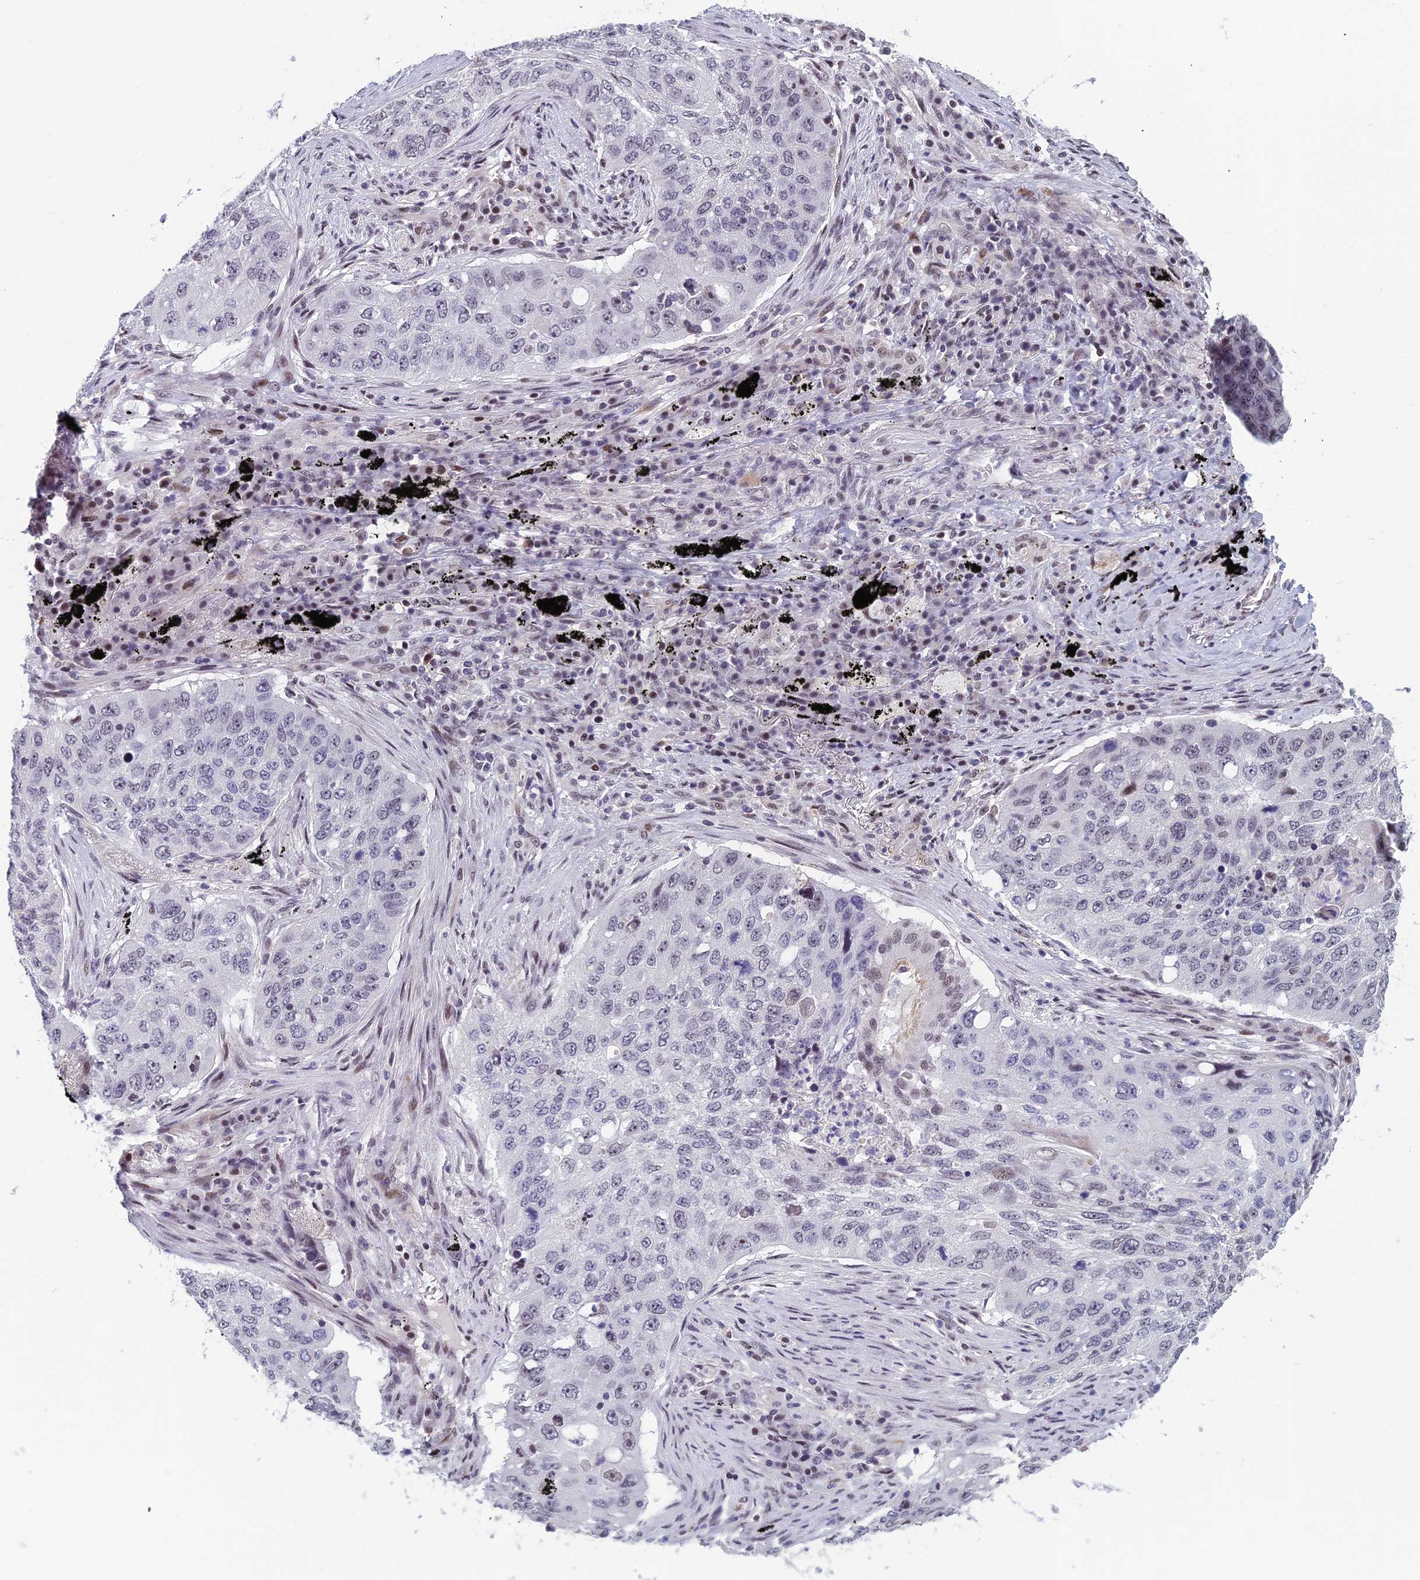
{"staining": {"intensity": "negative", "quantity": "none", "location": "none"}, "tissue": "lung cancer", "cell_type": "Tumor cells", "image_type": "cancer", "snomed": [{"axis": "morphology", "description": "Squamous cell carcinoma, NOS"}, {"axis": "topography", "description": "Lung"}], "caption": "Human lung cancer (squamous cell carcinoma) stained for a protein using immunohistochemistry exhibits no staining in tumor cells.", "gene": "RGS17", "patient": {"sex": "female", "age": 63}}